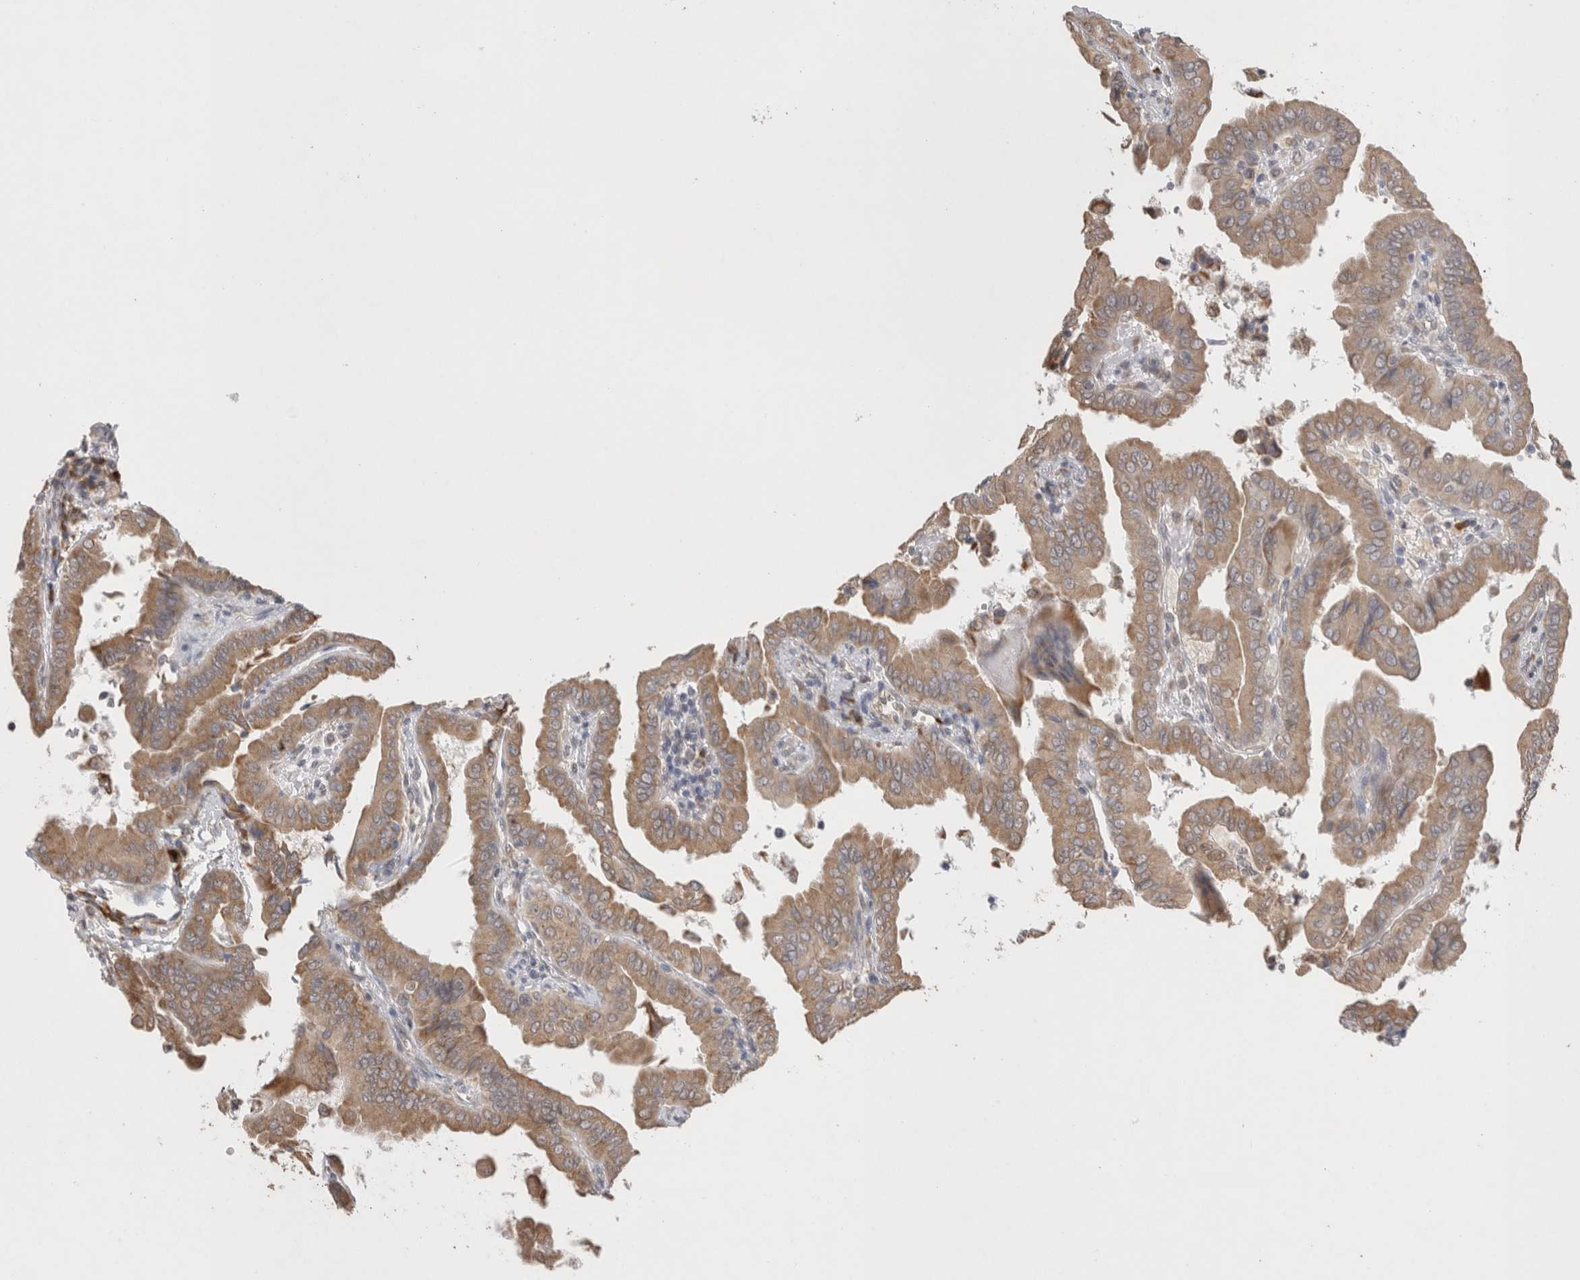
{"staining": {"intensity": "weak", "quantity": ">75%", "location": "cytoplasmic/membranous"}, "tissue": "thyroid cancer", "cell_type": "Tumor cells", "image_type": "cancer", "snomed": [{"axis": "morphology", "description": "Papillary adenocarcinoma, NOS"}, {"axis": "topography", "description": "Thyroid gland"}], "caption": "Human thyroid cancer stained for a protein (brown) displays weak cytoplasmic/membranous positive expression in about >75% of tumor cells.", "gene": "NOMO1", "patient": {"sex": "male", "age": 33}}